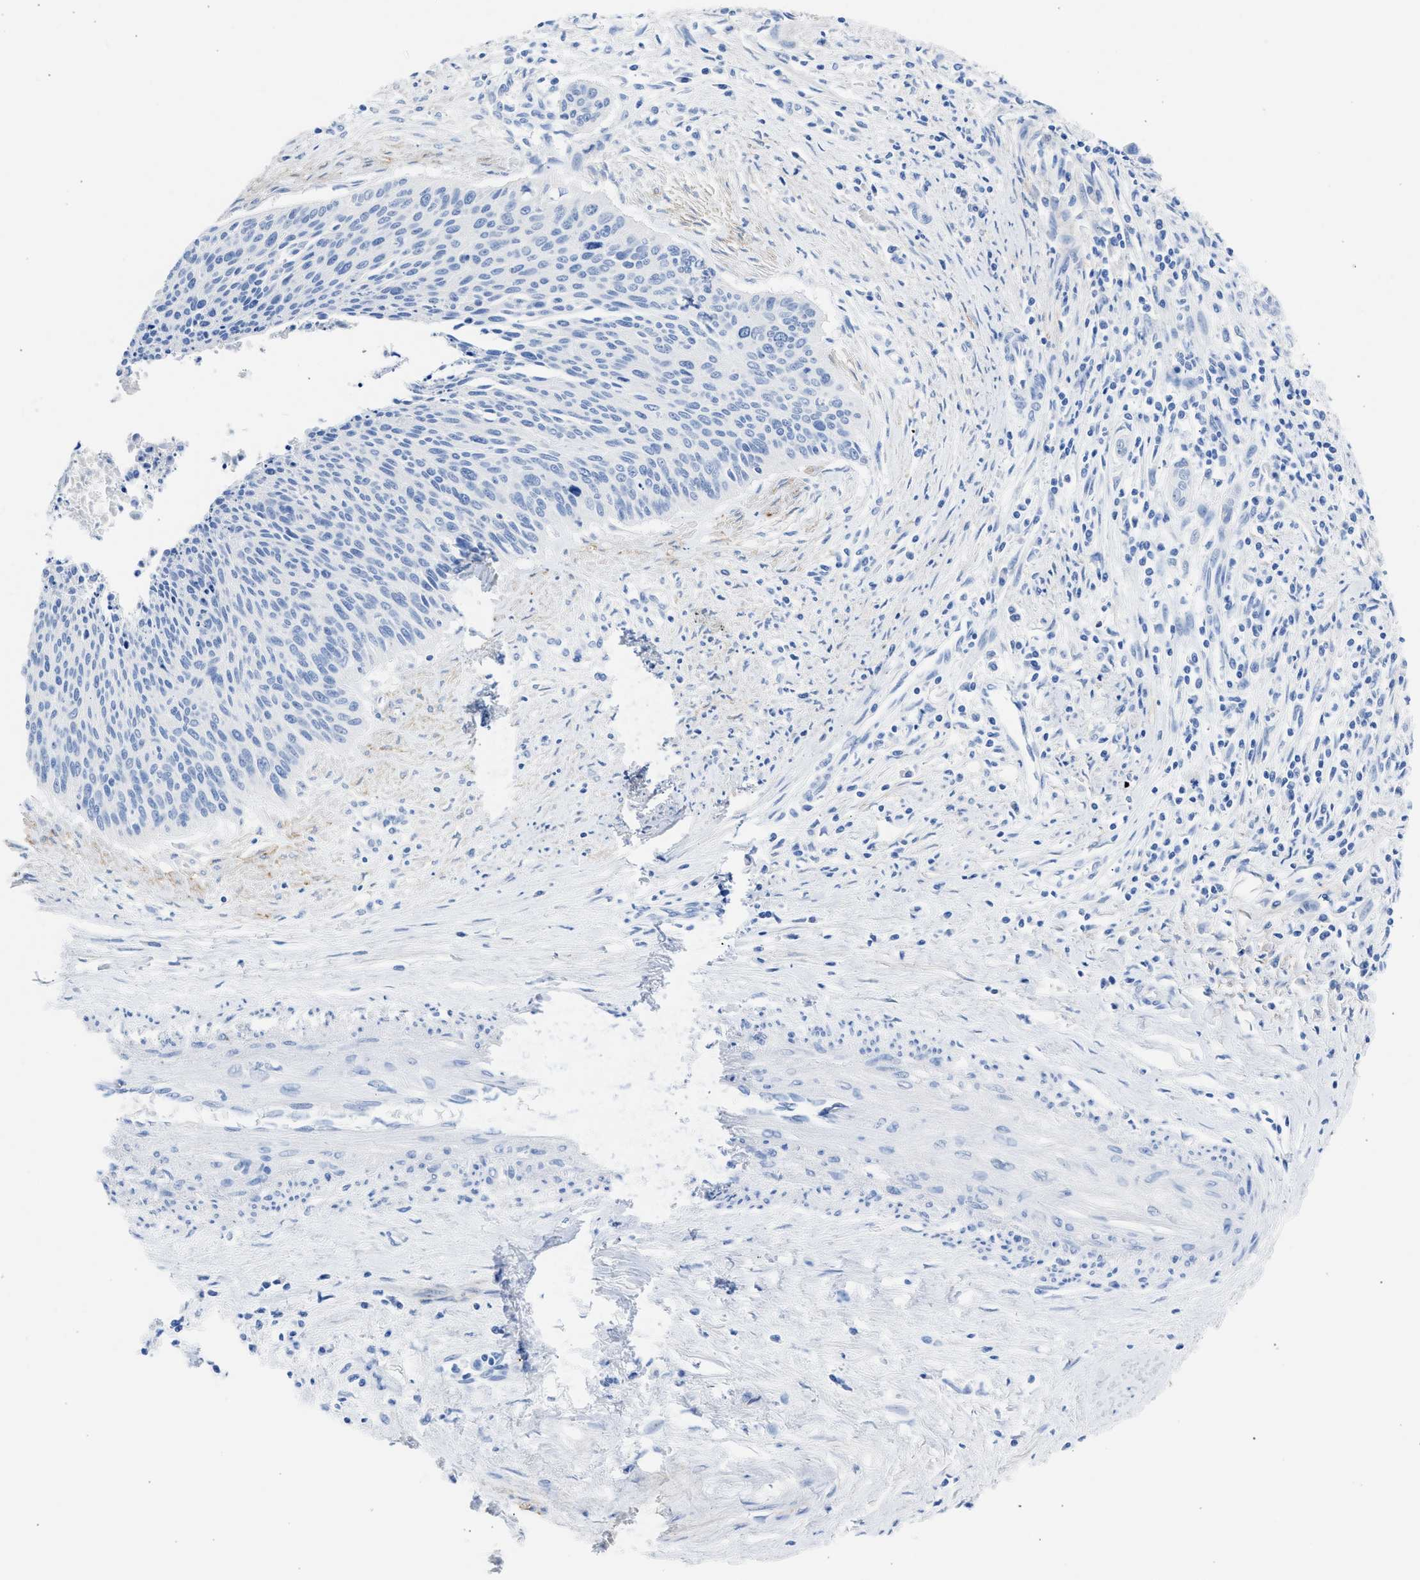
{"staining": {"intensity": "negative", "quantity": "none", "location": "none"}, "tissue": "cervical cancer", "cell_type": "Tumor cells", "image_type": "cancer", "snomed": [{"axis": "morphology", "description": "Squamous cell carcinoma, NOS"}, {"axis": "topography", "description": "Cervix"}], "caption": "Histopathology image shows no protein staining in tumor cells of cervical cancer (squamous cell carcinoma) tissue.", "gene": "NCAM1", "patient": {"sex": "female", "age": 55}}